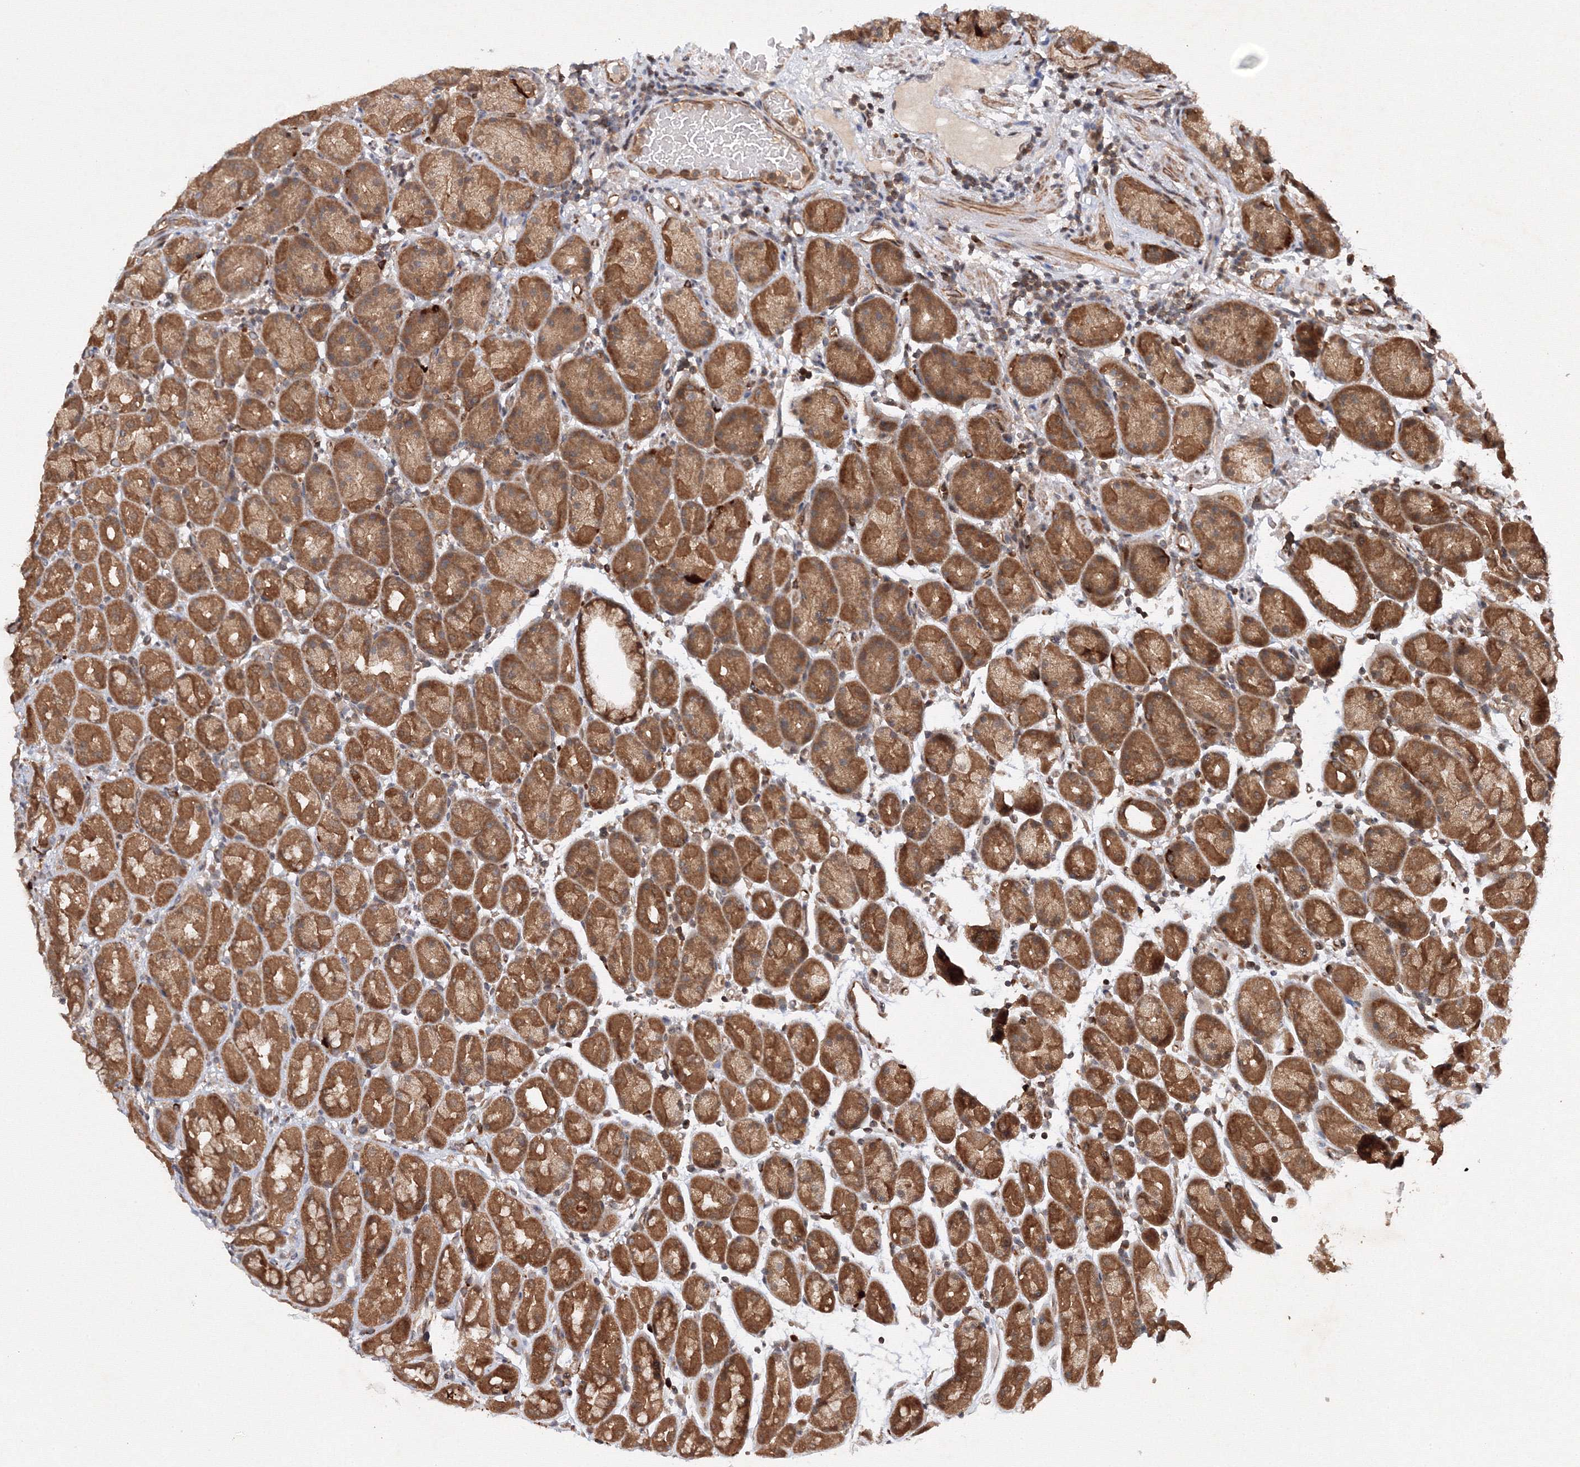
{"staining": {"intensity": "moderate", "quantity": ">75%", "location": "cytoplasmic/membranous"}, "tissue": "stomach", "cell_type": "Glandular cells", "image_type": "normal", "snomed": [{"axis": "morphology", "description": "Normal tissue, NOS"}, {"axis": "topography", "description": "Stomach, upper"}], "caption": "Immunohistochemistry (IHC) image of normal stomach: stomach stained using IHC displays medium levels of moderate protein expression localized specifically in the cytoplasmic/membranous of glandular cells, appearing as a cytoplasmic/membranous brown color.", "gene": "DCTD", "patient": {"sex": "male", "age": 68}}